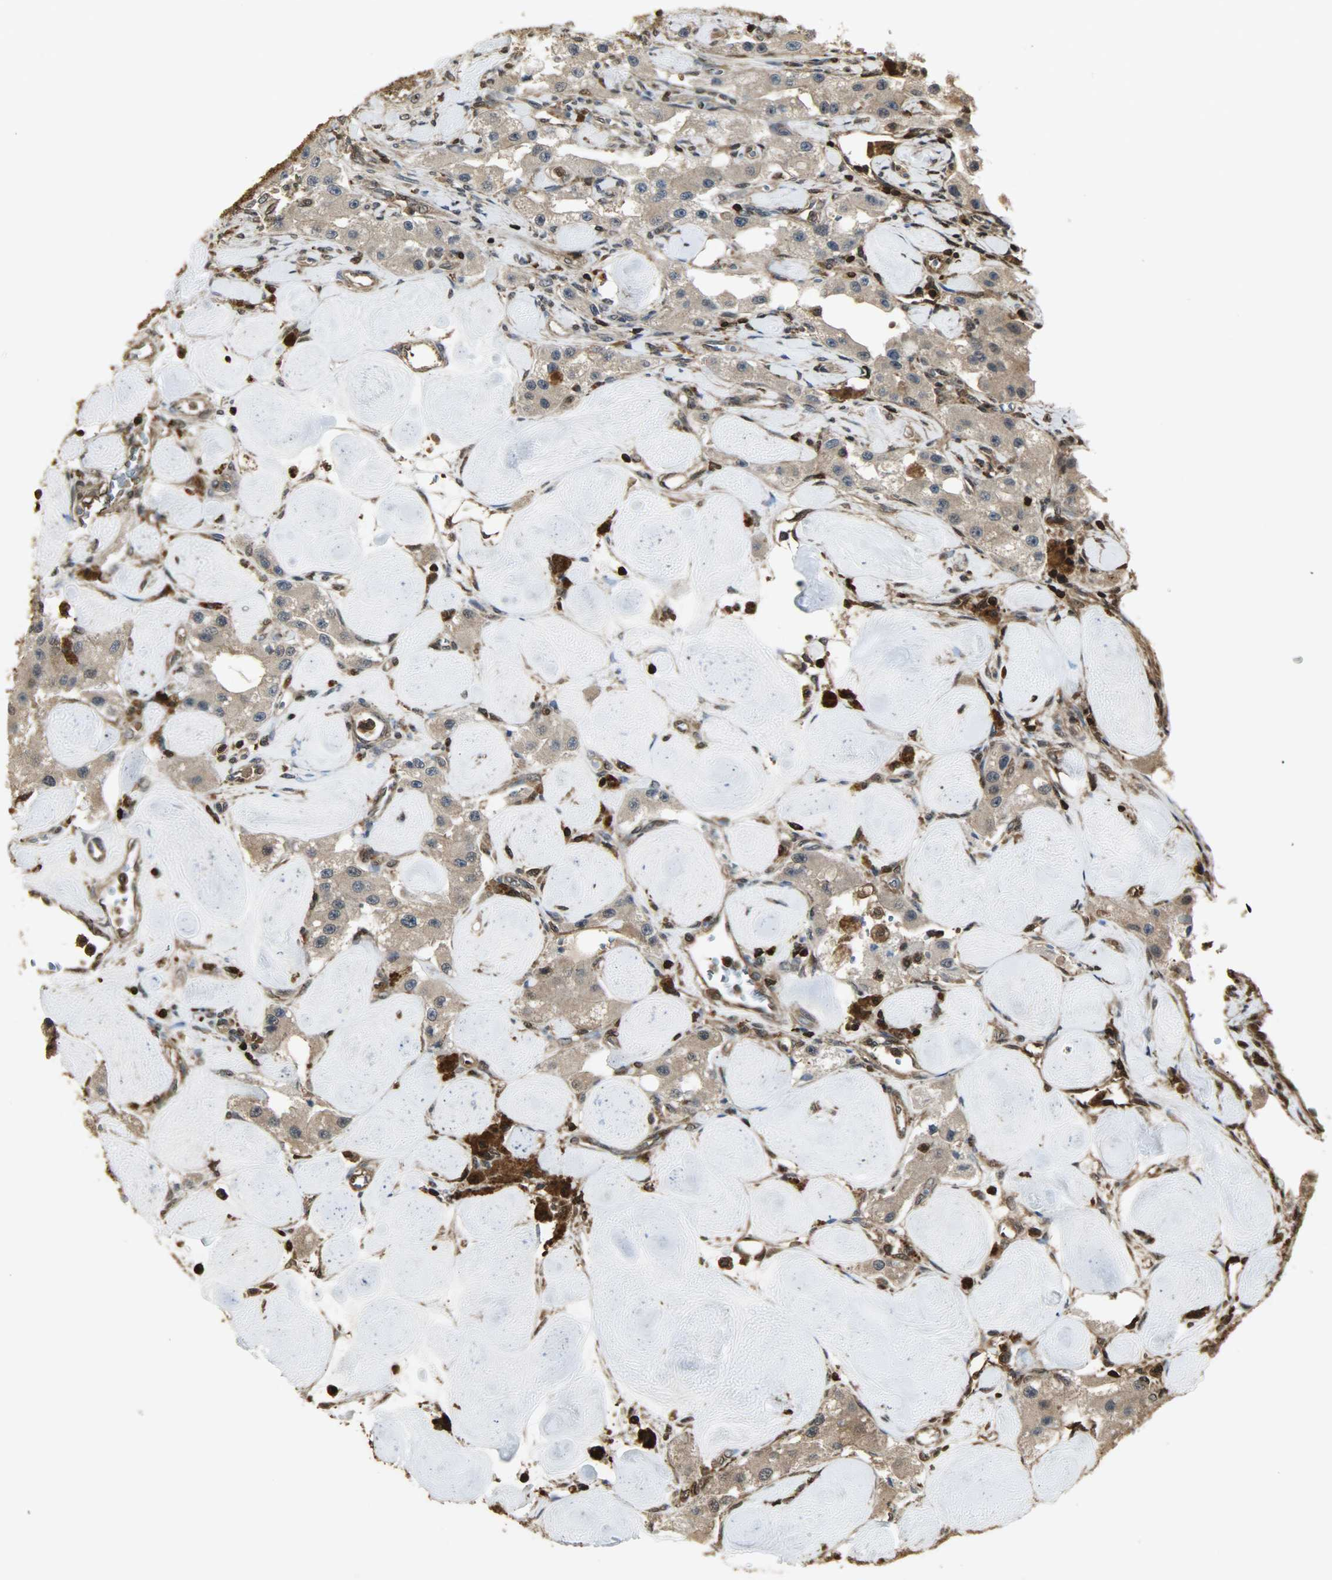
{"staining": {"intensity": "moderate", "quantity": ">75%", "location": "cytoplasmic/membranous,nuclear"}, "tissue": "carcinoid", "cell_type": "Tumor cells", "image_type": "cancer", "snomed": [{"axis": "morphology", "description": "Carcinoid, malignant, NOS"}, {"axis": "topography", "description": "Pancreas"}], "caption": "IHC histopathology image of human malignant carcinoid stained for a protein (brown), which reveals medium levels of moderate cytoplasmic/membranous and nuclear staining in about >75% of tumor cells.", "gene": "YWHAZ", "patient": {"sex": "male", "age": 41}}